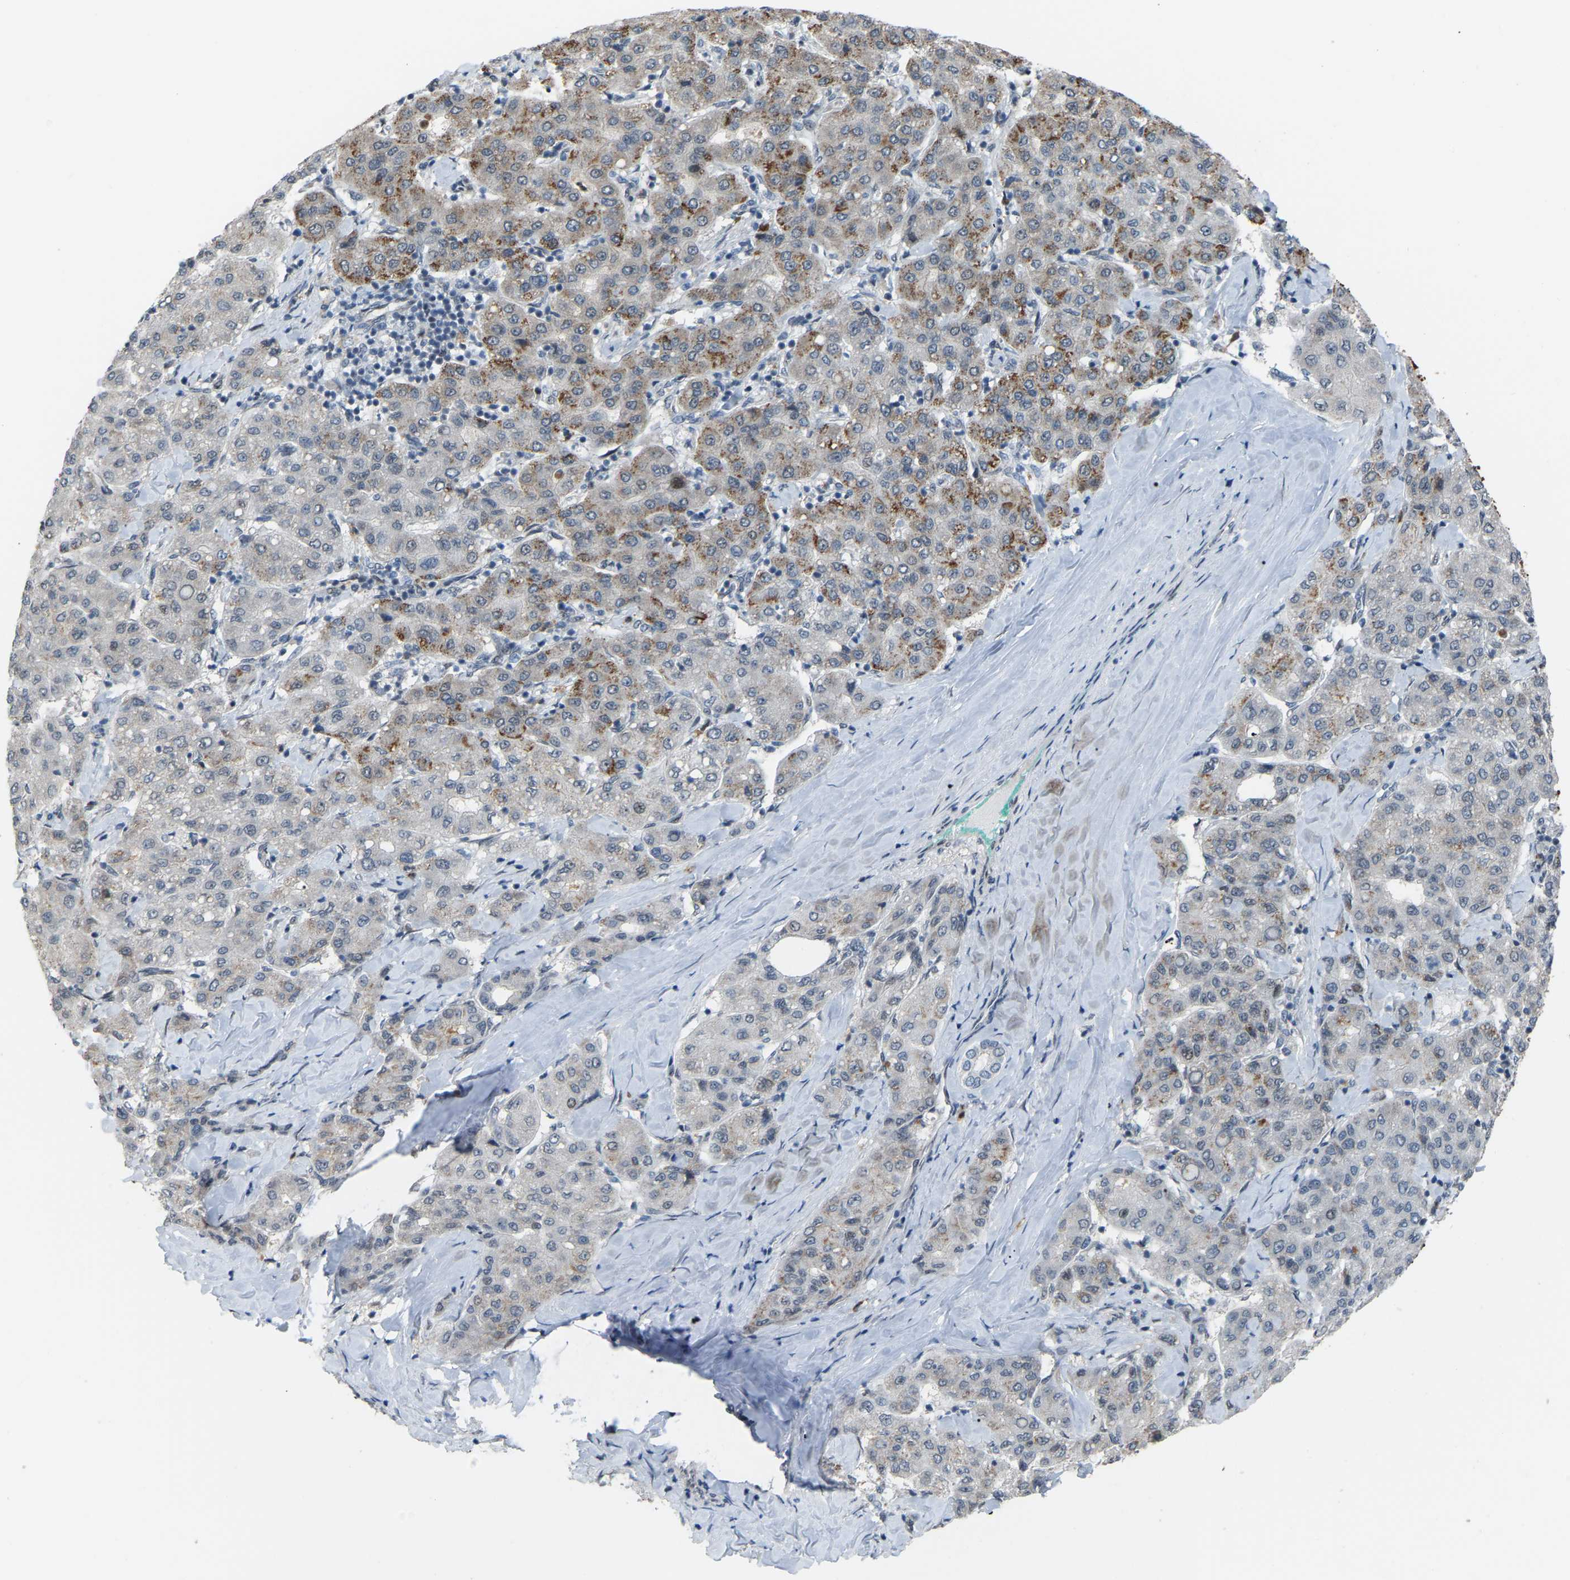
{"staining": {"intensity": "moderate", "quantity": "<25%", "location": "cytoplasmic/membranous"}, "tissue": "liver cancer", "cell_type": "Tumor cells", "image_type": "cancer", "snomed": [{"axis": "morphology", "description": "Carcinoma, Hepatocellular, NOS"}, {"axis": "topography", "description": "Liver"}], "caption": "DAB immunohistochemical staining of liver cancer (hepatocellular carcinoma) demonstrates moderate cytoplasmic/membranous protein expression in approximately <25% of tumor cells.", "gene": "CROT", "patient": {"sex": "male", "age": 65}}